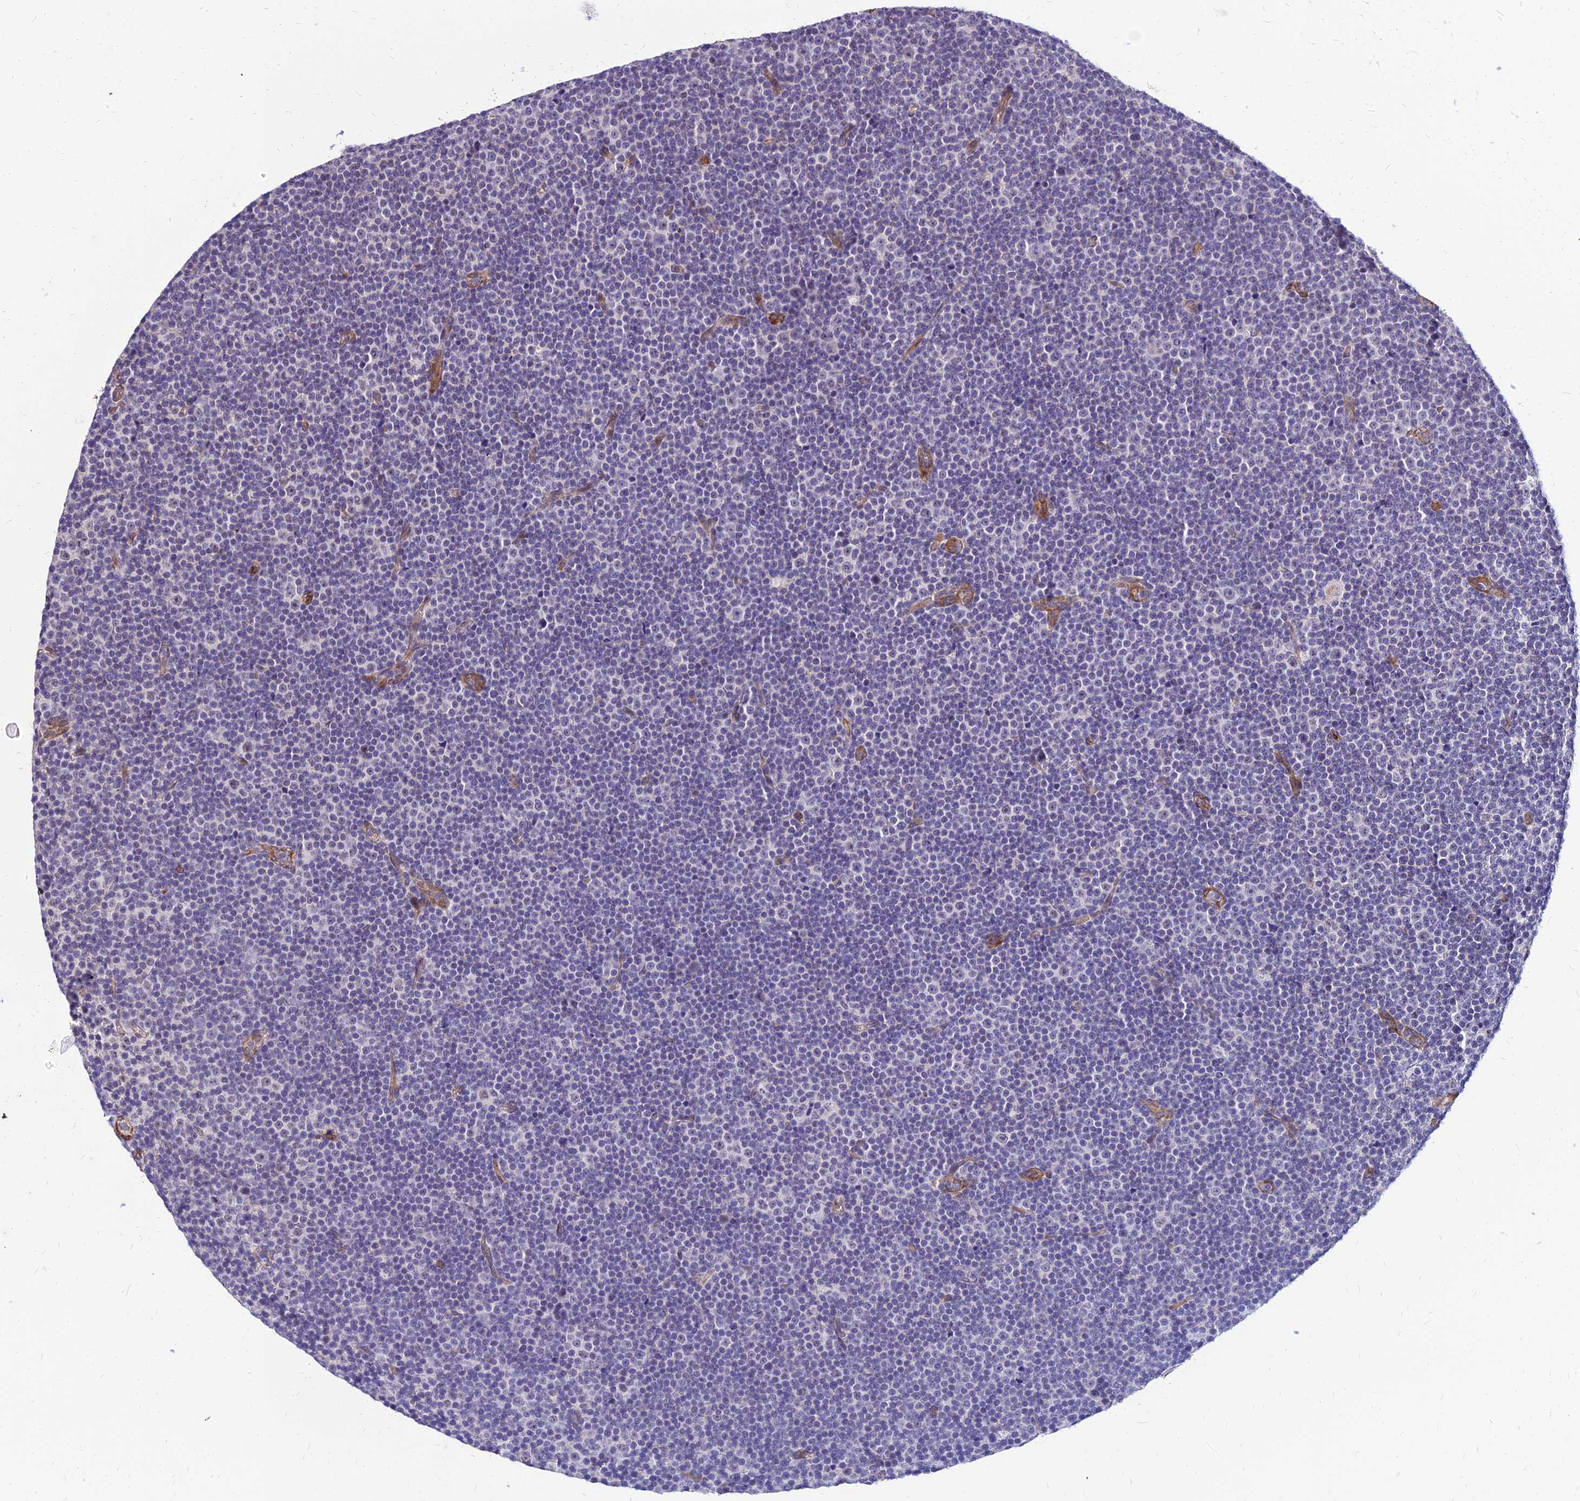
{"staining": {"intensity": "negative", "quantity": "none", "location": "none"}, "tissue": "lymphoma", "cell_type": "Tumor cells", "image_type": "cancer", "snomed": [{"axis": "morphology", "description": "Malignant lymphoma, non-Hodgkin's type, Low grade"}, {"axis": "topography", "description": "Lymph node"}], "caption": "Immunohistochemistry (IHC) photomicrograph of neoplastic tissue: lymphoma stained with DAB (3,3'-diaminobenzidine) displays no significant protein staining in tumor cells. Brightfield microscopy of immunohistochemistry (IHC) stained with DAB (brown) and hematoxylin (blue), captured at high magnification.", "gene": "YEATS2", "patient": {"sex": "female", "age": 67}}